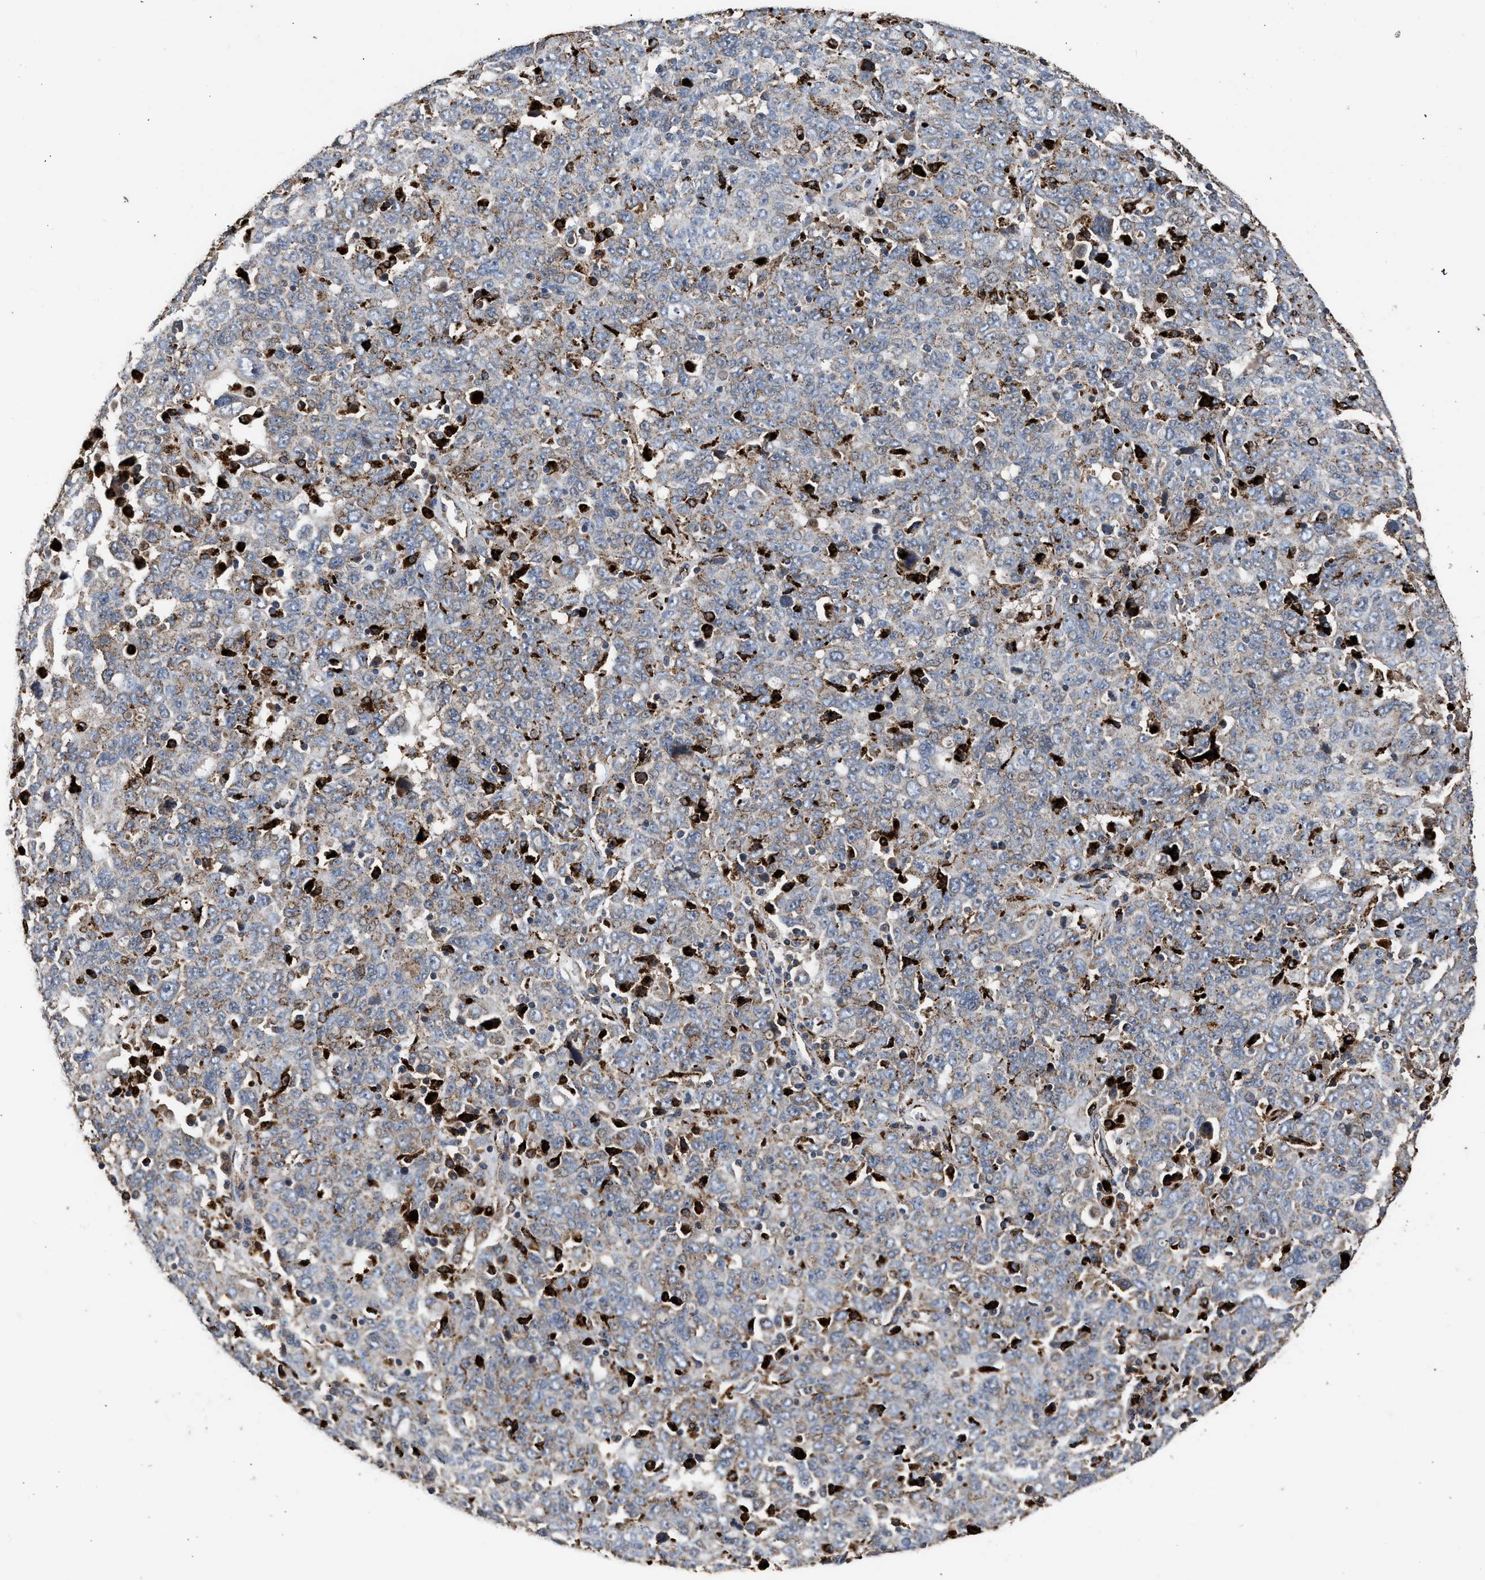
{"staining": {"intensity": "weak", "quantity": "<25%", "location": "cytoplasmic/membranous"}, "tissue": "ovarian cancer", "cell_type": "Tumor cells", "image_type": "cancer", "snomed": [{"axis": "morphology", "description": "Carcinoma, endometroid"}, {"axis": "topography", "description": "Ovary"}], "caption": "Image shows no protein staining in tumor cells of ovarian cancer (endometroid carcinoma) tissue. The staining was performed using DAB (3,3'-diaminobenzidine) to visualize the protein expression in brown, while the nuclei were stained in blue with hematoxylin (Magnification: 20x).", "gene": "CTSV", "patient": {"sex": "female", "age": 62}}